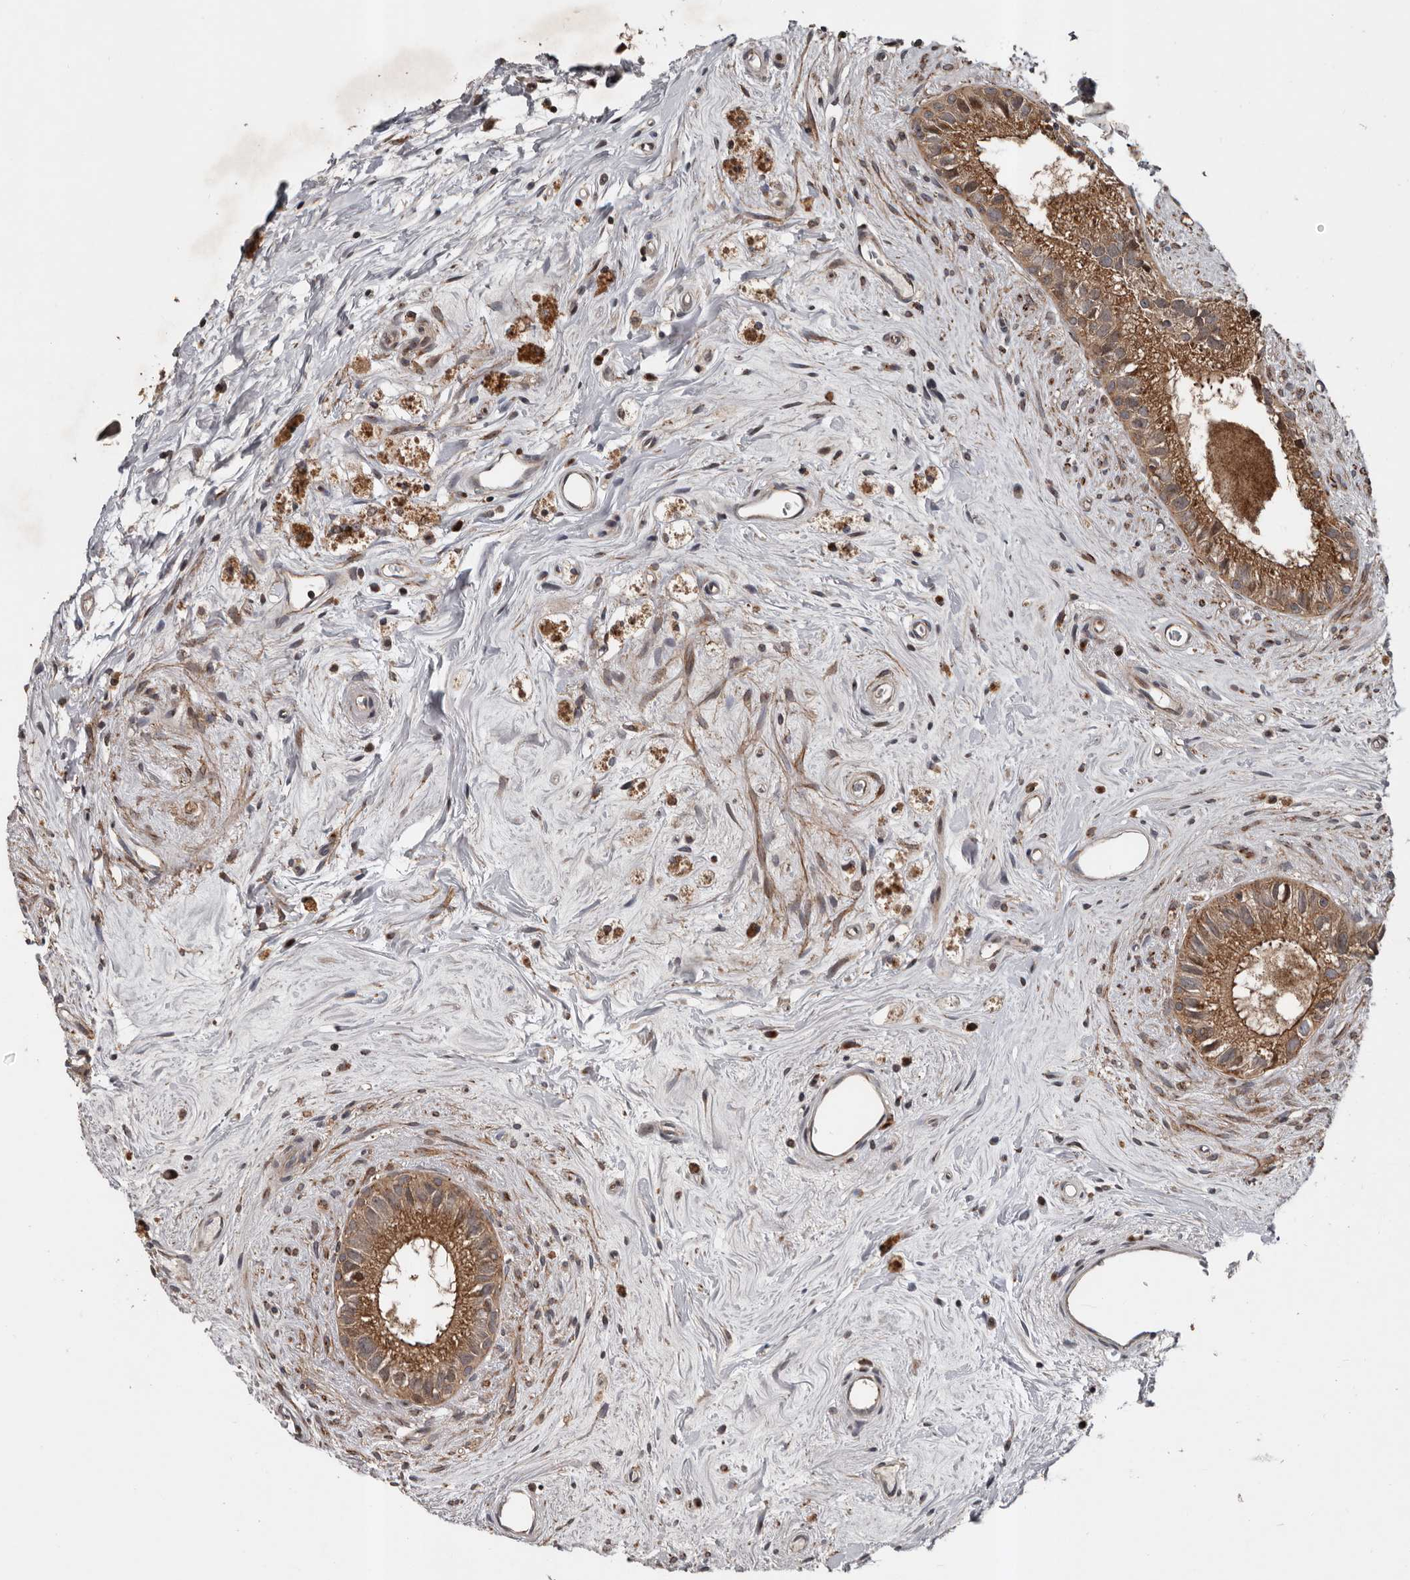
{"staining": {"intensity": "strong", "quantity": ">75%", "location": "cytoplasmic/membranous"}, "tissue": "epididymis", "cell_type": "Glandular cells", "image_type": "normal", "snomed": [{"axis": "morphology", "description": "Normal tissue, NOS"}, {"axis": "topography", "description": "Epididymis"}], "caption": "Strong cytoplasmic/membranous staining for a protein is identified in about >75% of glandular cells of unremarkable epididymis using IHC.", "gene": "CCDC190", "patient": {"sex": "male", "age": 80}}